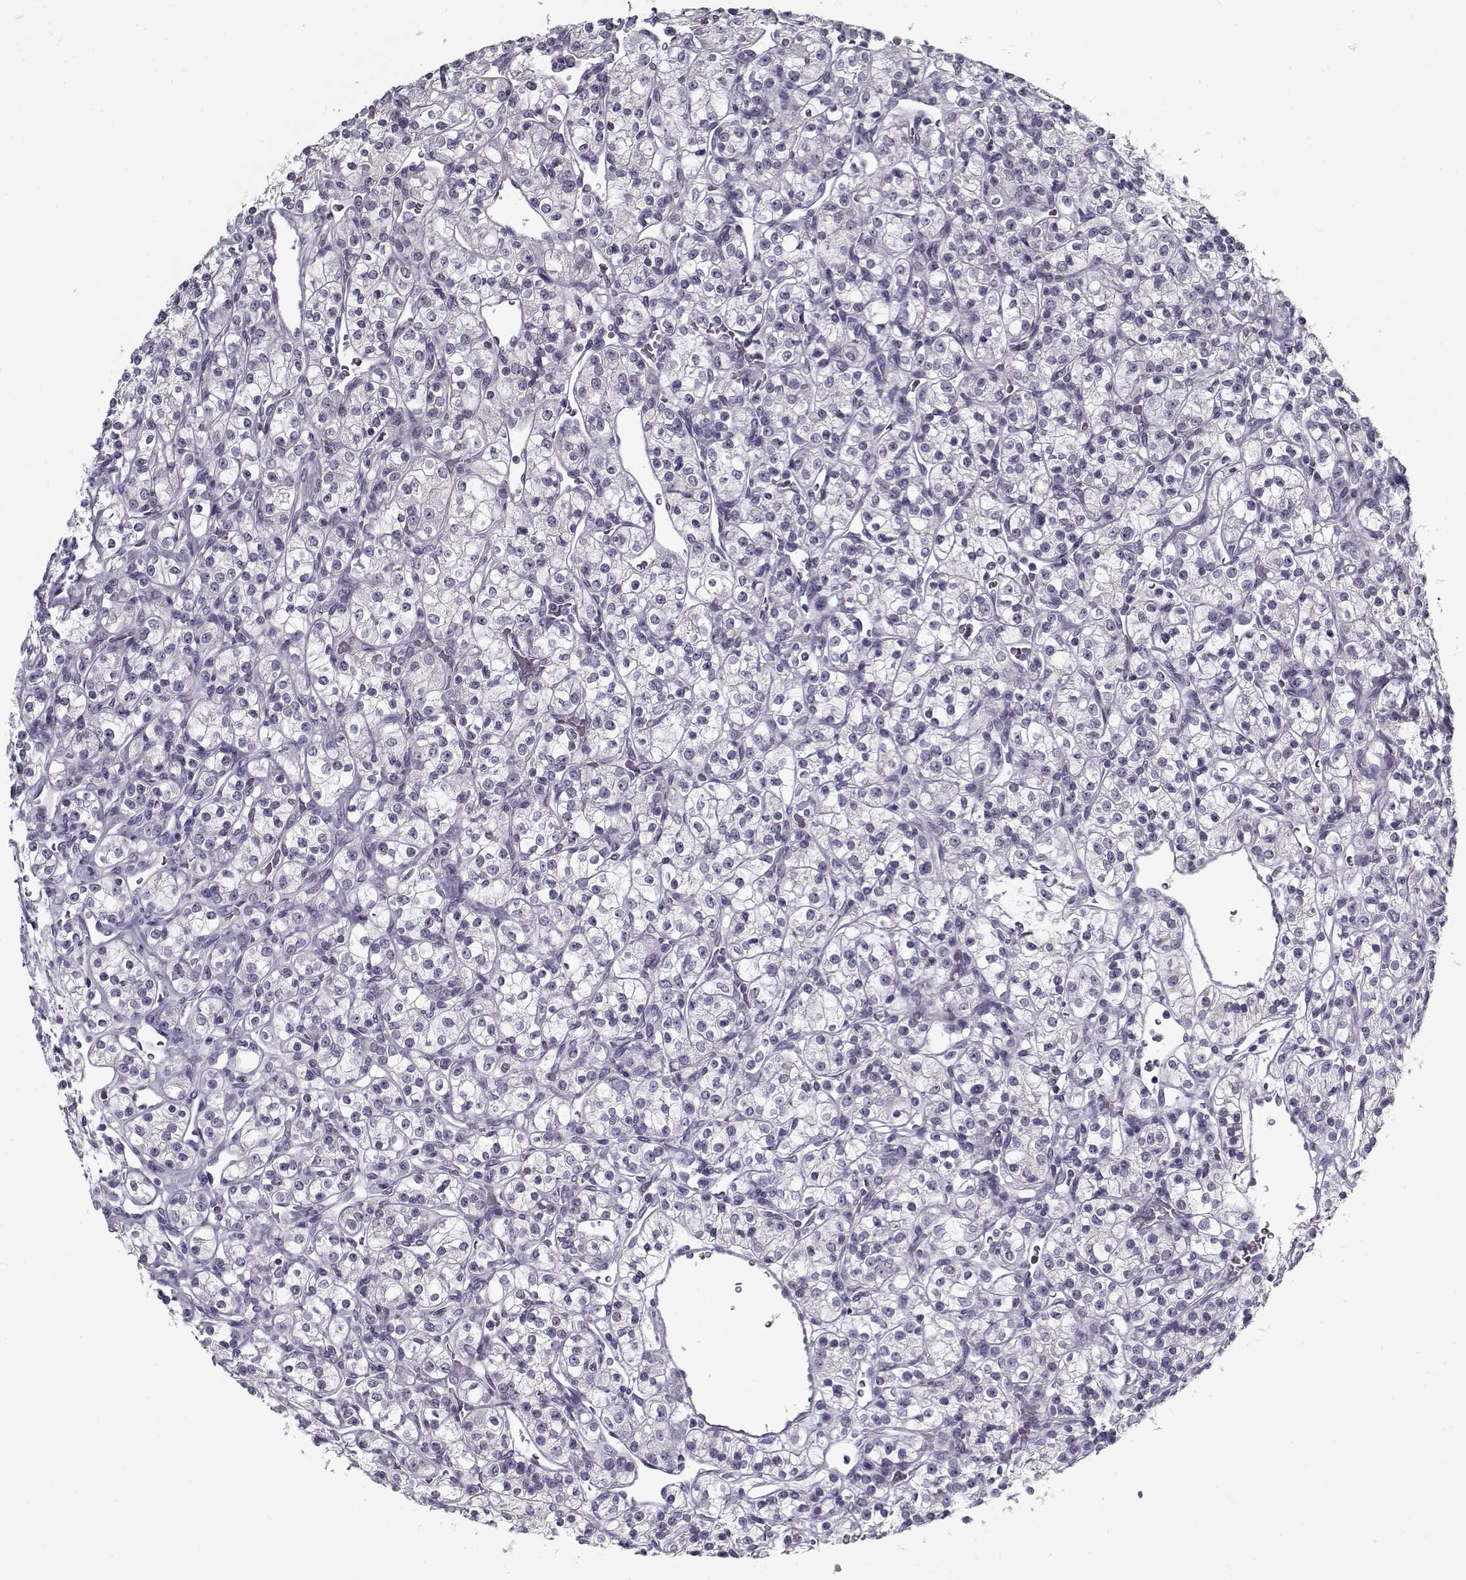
{"staining": {"intensity": "negative", "quantity": "none", "location": "none"}, "tissue": "renal cancer", "cell_type": "Tumor cells", "image_type": "cancer", "snomed": [{"axis": "morphology", "description": "Adenocarcinoma, NOS"}, {"axis": "topography", "description": "Kidney"}], "caption": "A micrograph of human renal cancer (adenocarcinoma) is negative for staining in tumor cells.", "gene": "RNF32", "patient": {"sex": "male", "age": 77}}